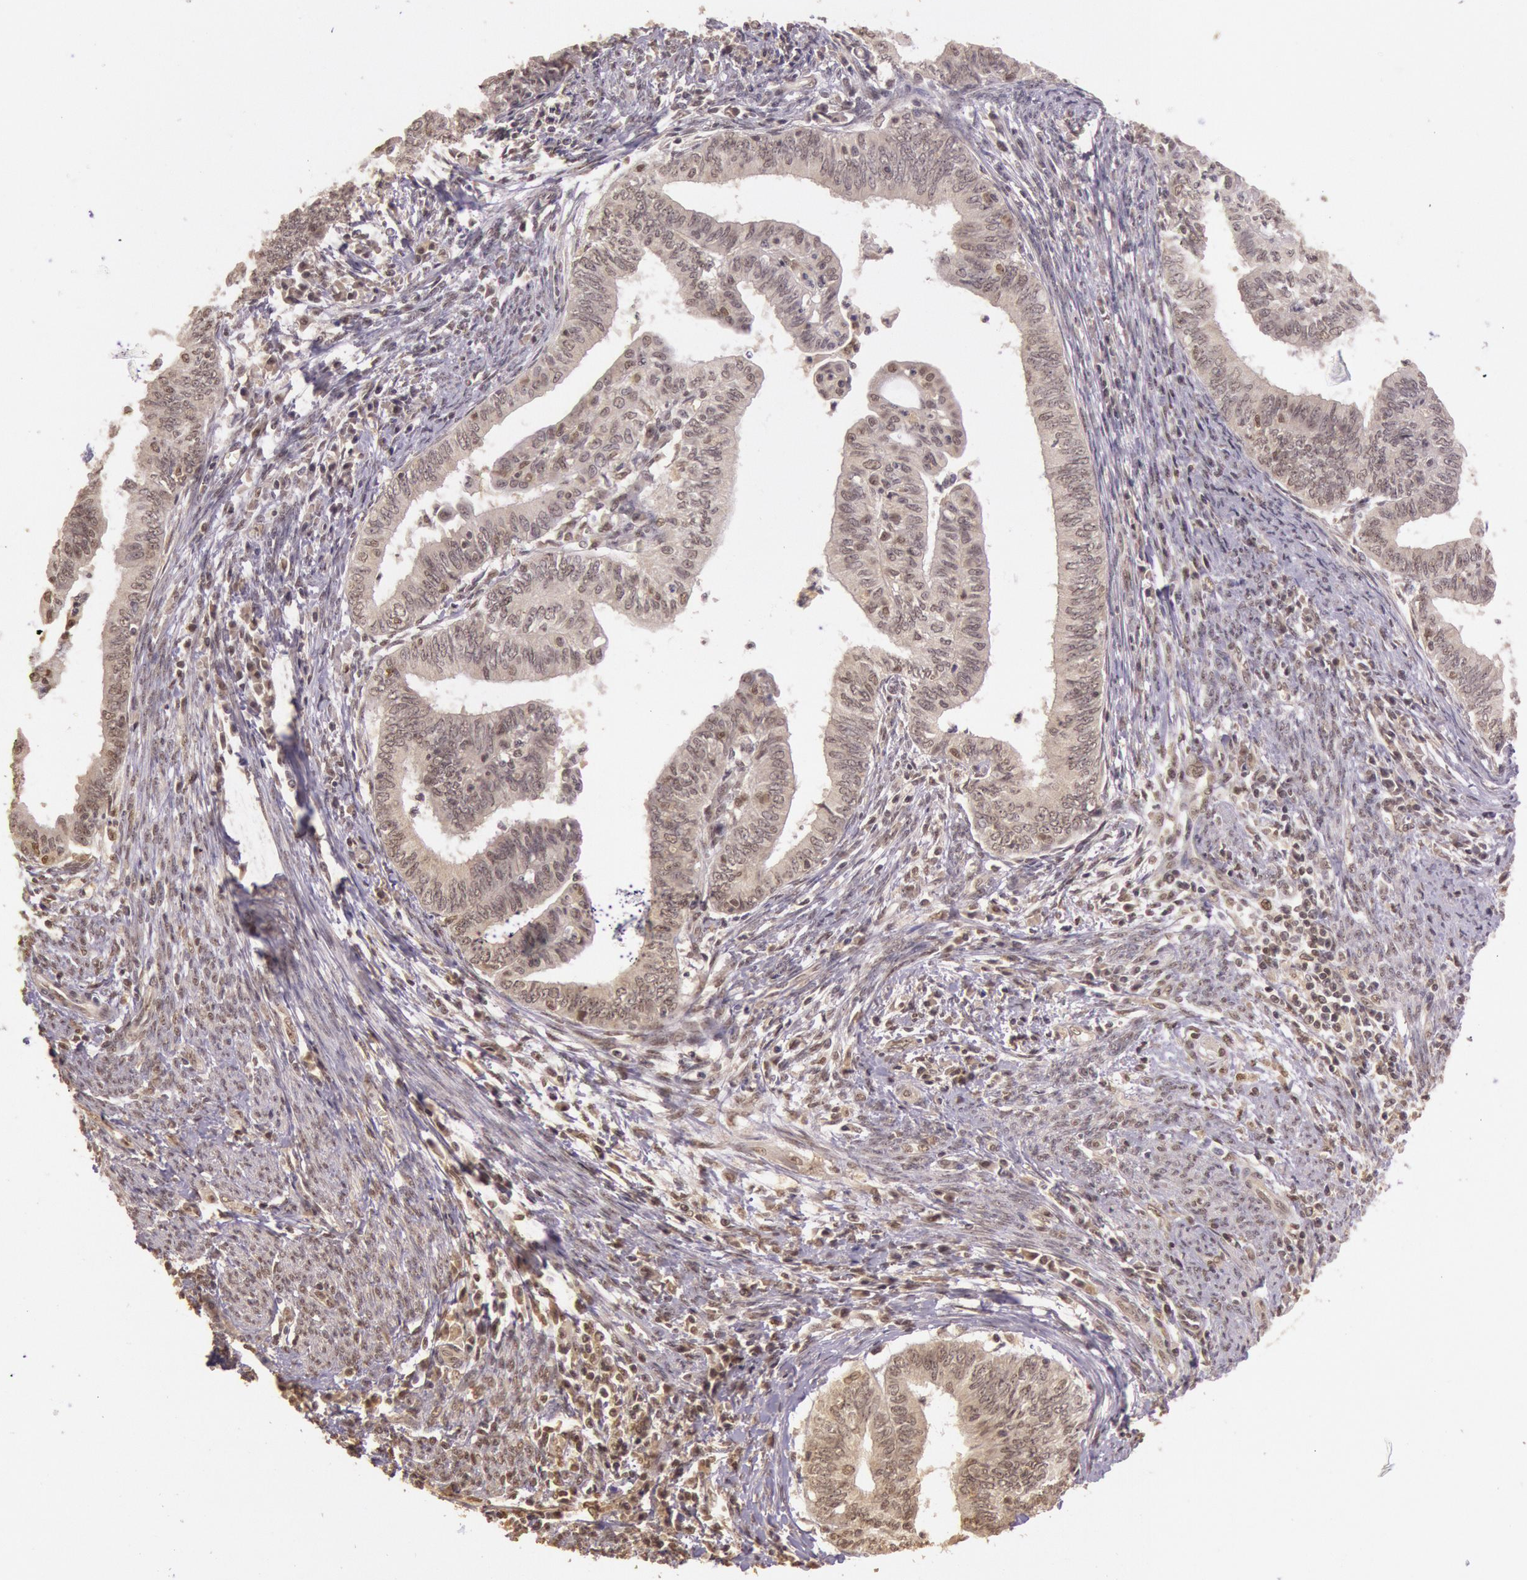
{"staining": {"intensity": "negative", "quantity": "none", "location": "none"}, "tissue": "endometrial cancer", "cell_type": "Tumor cells", "image_type": "cancer", "snomed": [{"axis": "morphology", "description": "Adenocarcinoma, NOS"}, {"axis": "topography", "description": "Endometrium"}], "caption": "The histopathology image reveals no staining of tumor cells in endometrial adenocarcinoma. (DAB IHC with hematoxylin counter stain).", "gene": "RTL10", "patient": {"sex": "female", "age": 66}}